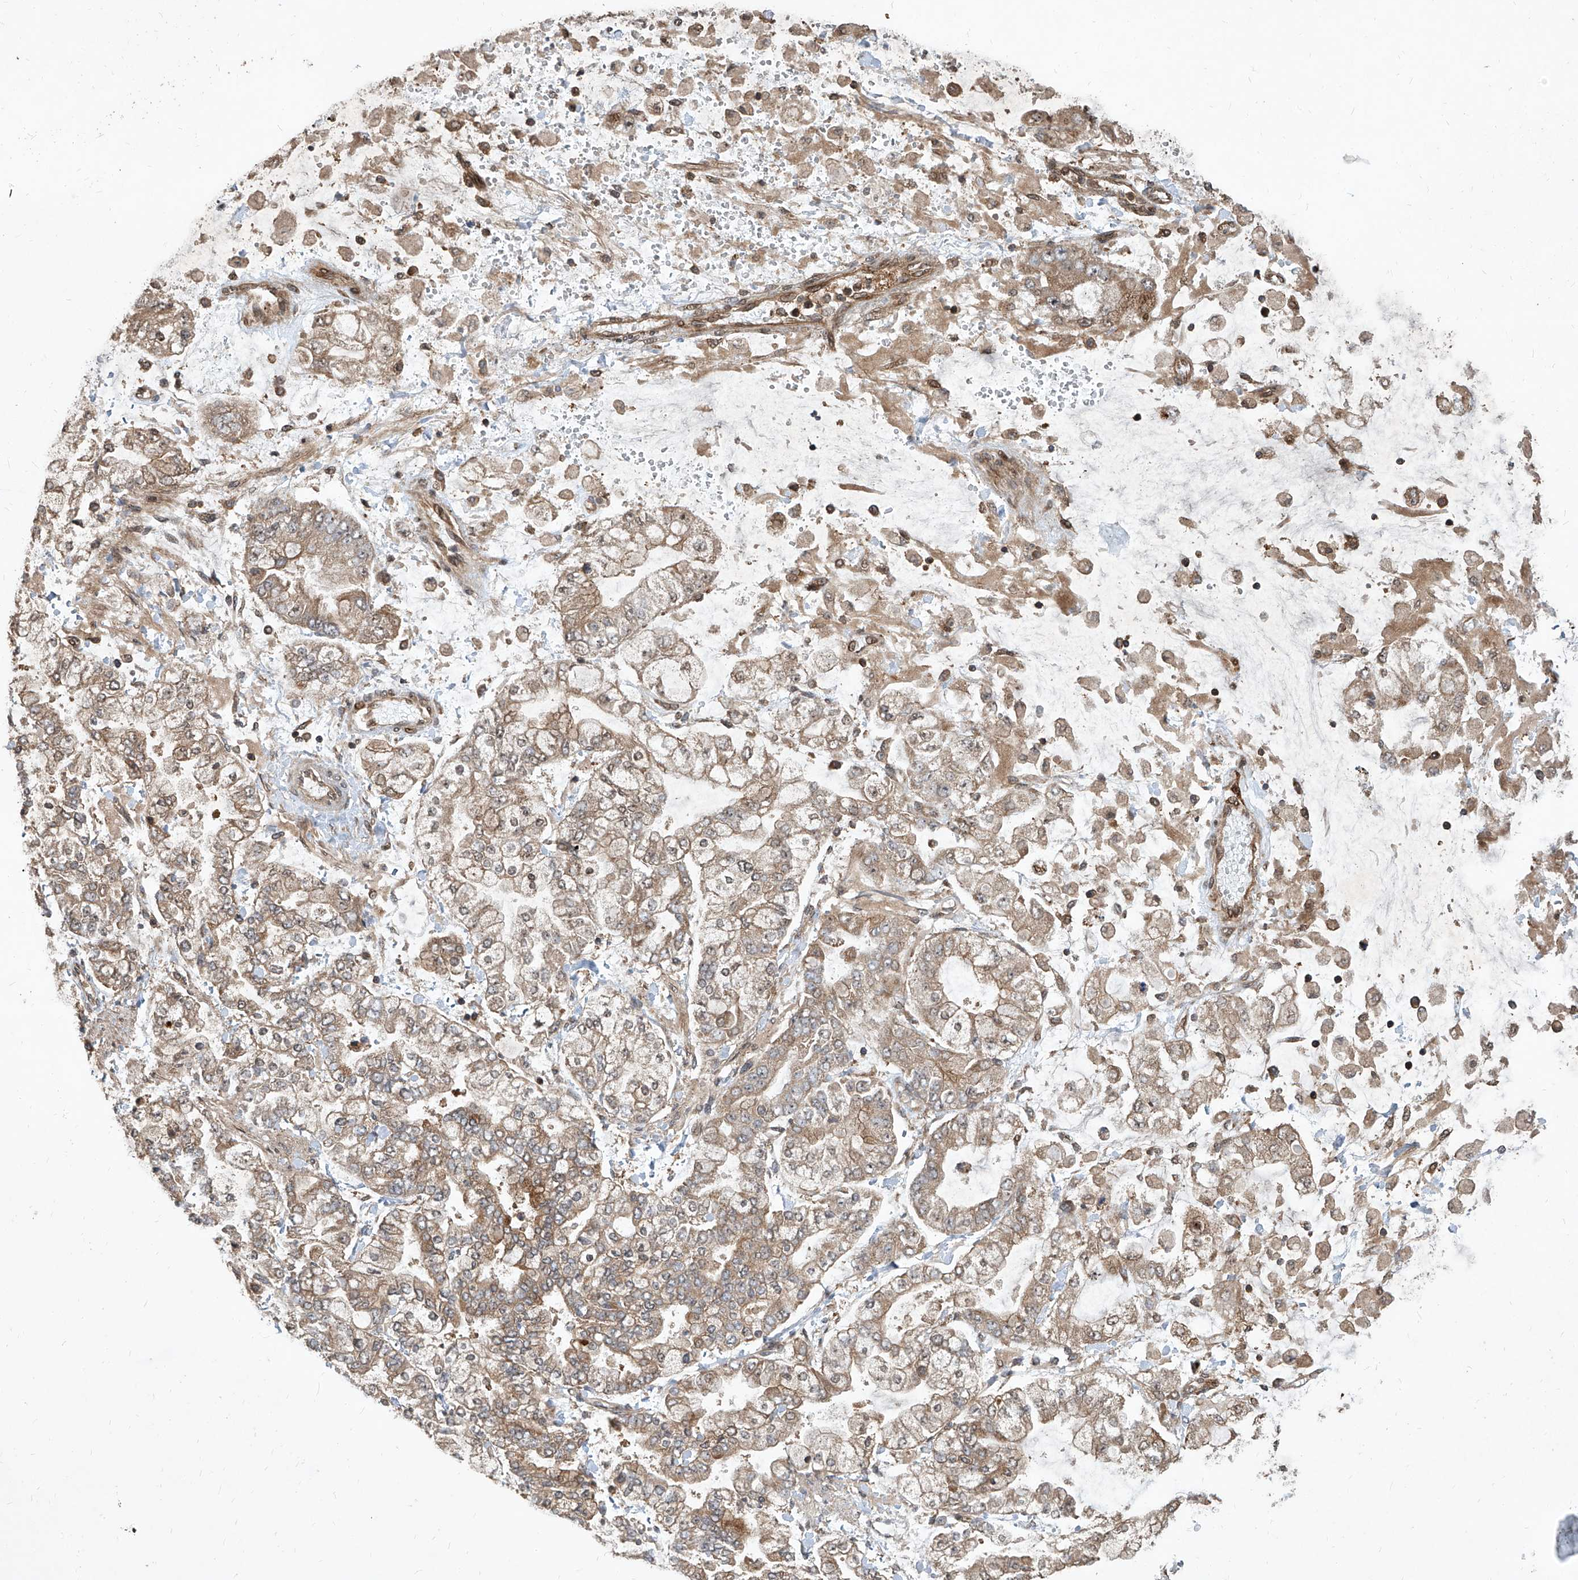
{"staining": {"intensity": "weak", "quantity": ">75%", "location": "cytoplasmic/membranous"}, "tissue": "stomach cancer", "cell_type": "Tumor cells", "image_type": "cancer", "snomed": [{"axis": "morphology", "description": "Normal tissue, NOS"}, {"axis": "morphology", "description": "Adenocarcinoma, NOS"}, {"axis": "topography", "description": "Stomach, upper"}, {"axis": "topography", "description": "Stomach"}], "caption": "Stomach cancer stained for a protein exhibits weak cytoplasmic/membranous positivity in tumor cells. The protein of interest is stained brown, and the nuclei are stained in blue (DAB IHC with brightfield microscopy, high magnification).", "gene": "MAGED2", "patient": {"sex": "male", "age": 76}}